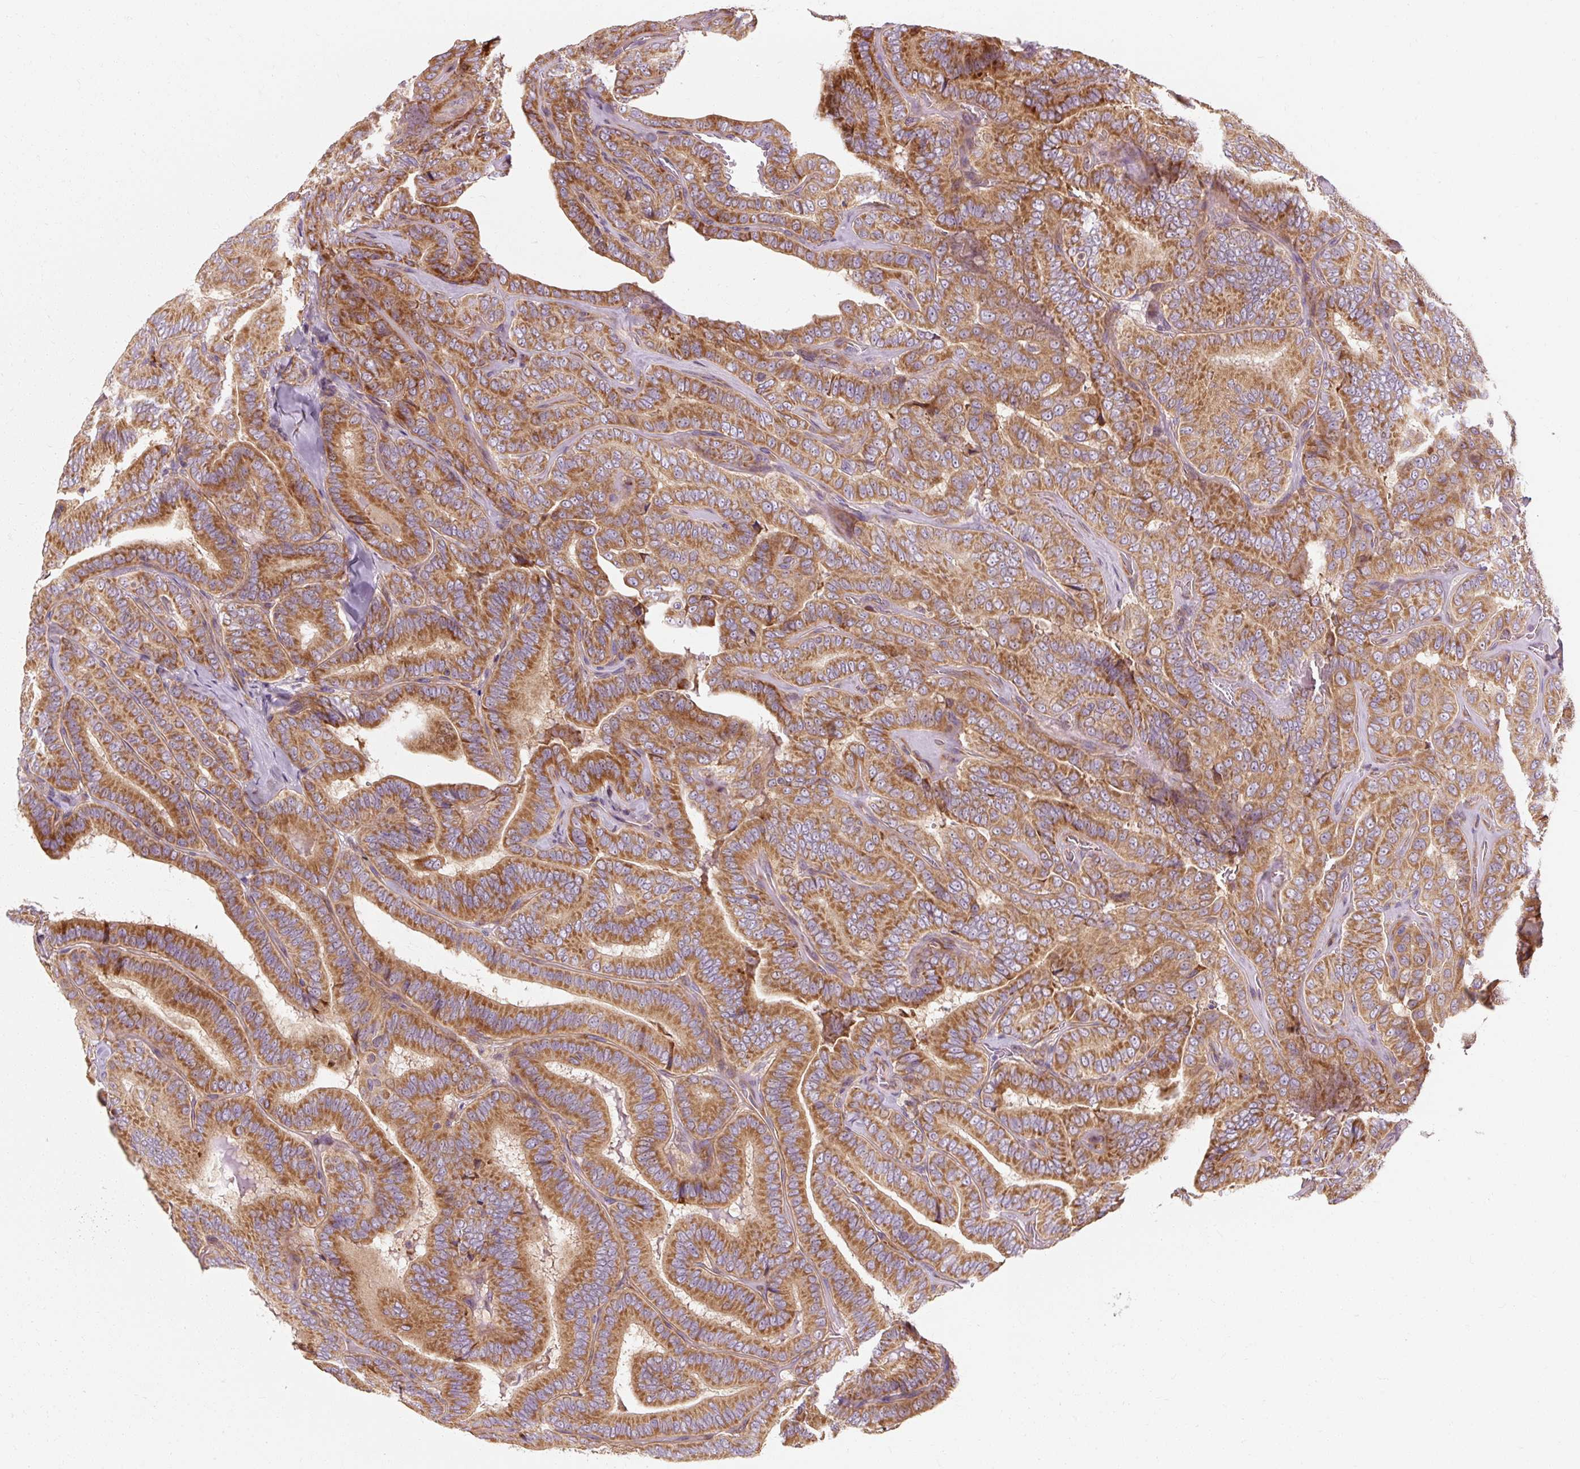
{"staining": {"intensity": "moderate", "quantity": ">75%", "location": "cytoplasmic/membranous"}, "tissue": "thyroid cancer", "cell_type": "Tumor cells", "image_type": "cancer", "snomed": [{"axis": "morphology", "description": "Papillary adenocarcinoma, NOS"}, {"axis": "topography", "description": "Thyroid gland"}], "caption": "Thyroid cancer (papillary adenocarcinoma) tissue exhibits moderate cytoplasmic/membranous positivity in approximately >75% of tumor cells", "gene": "PRSS48", "patient": {"sex": "male", "age": 61}}